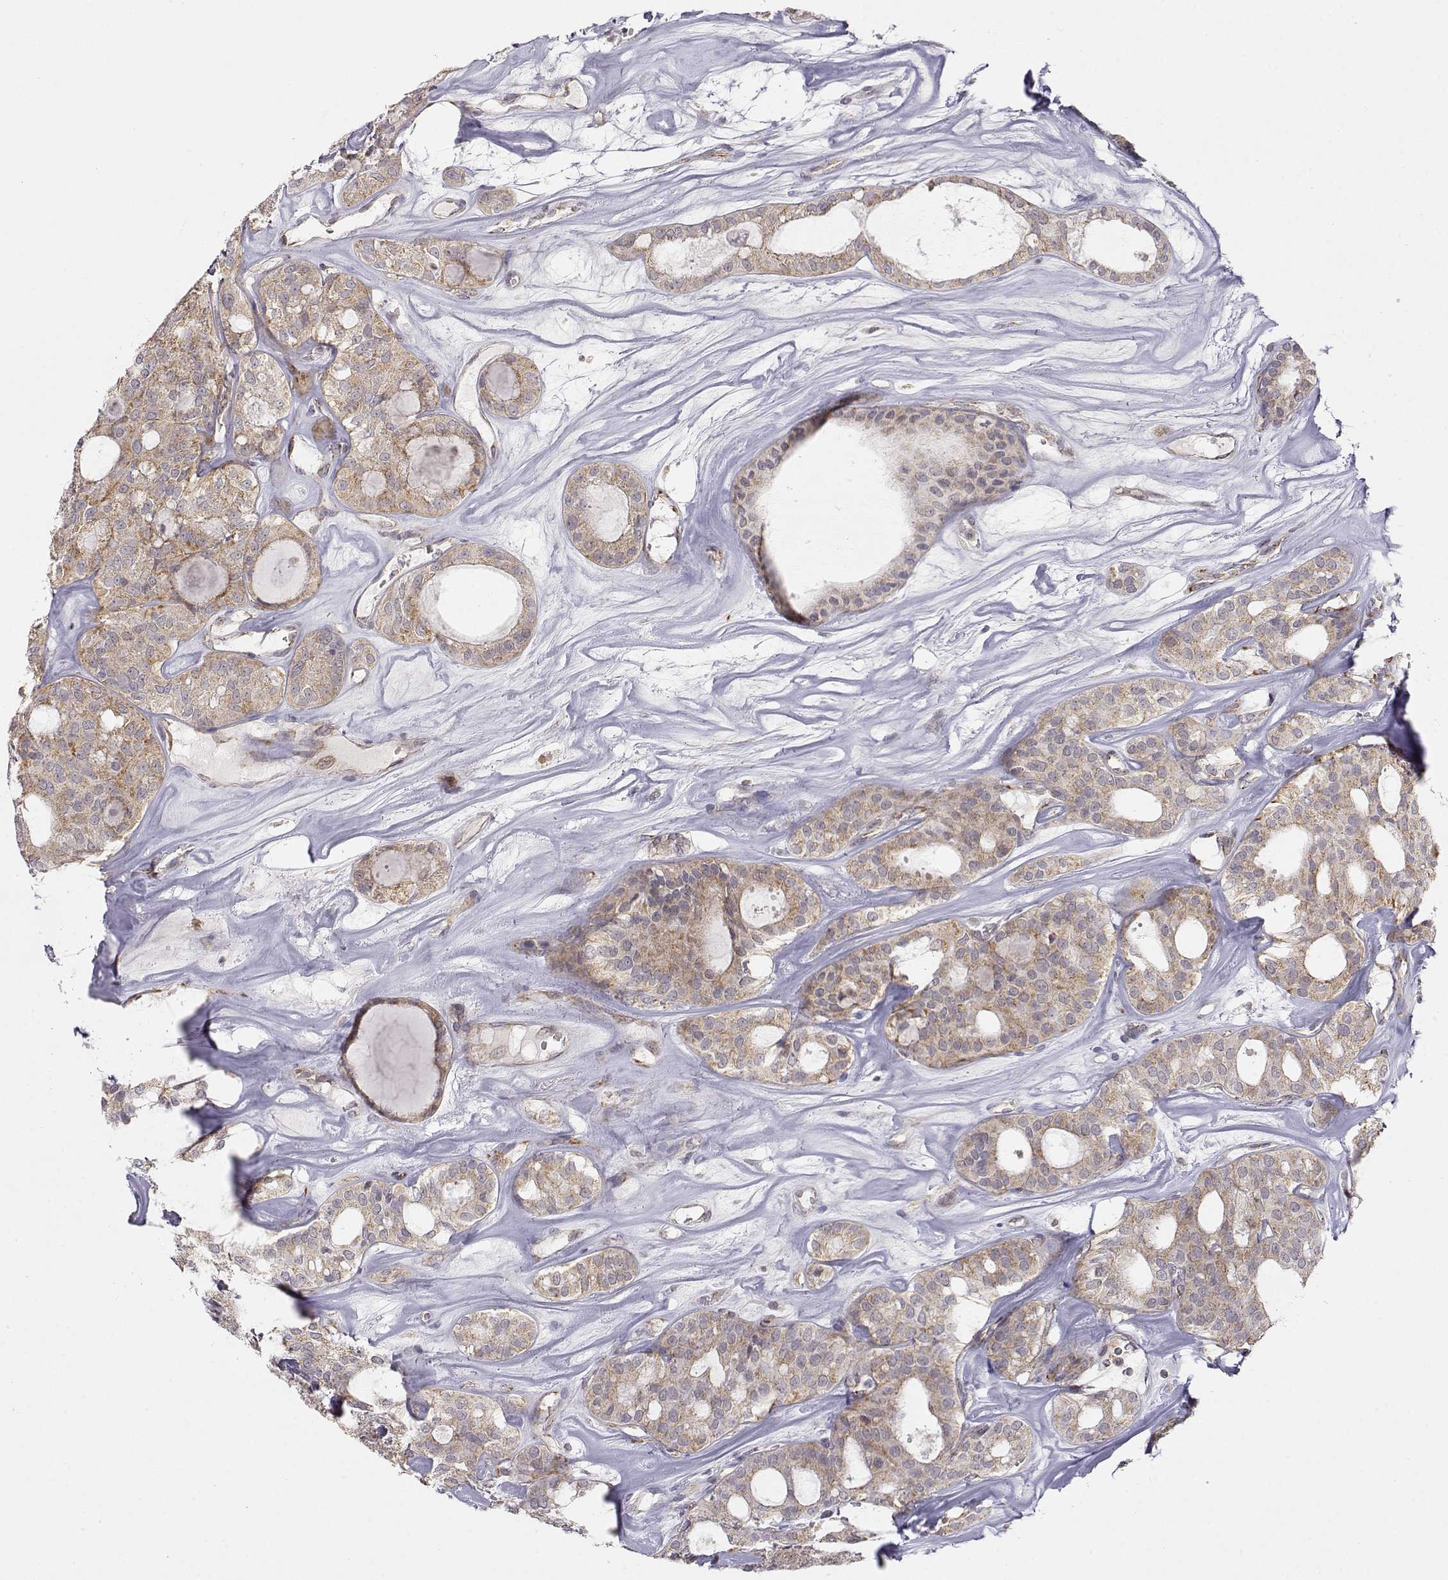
{"staining": {"intensity": "weak", "quantity": ">75%", "location": "cytoplasmic/membranous"}, "tissue": "thyroid cancer", "cell_type": "Tumor cells", "image_type": "cancer", "snomed": [{"axis": "morphology", "description": "Follicular adenoma carcinoma, NOS"}, {"axis": "topography", "description": "Thyroid gland"}], "caption": "High-magnification brightfield microscopy of thyroid follicular adenoma carcinoma stained with DAB (3,3'-diaminobenzidine) (brown) and counterstained with hematoxylin (blue). tumor cells exhibit weak cytoplasmic/membranous expression is present in about>75% of cells.", "gene": "EXOG", "patient": {"sex": "male", "age": 75}}